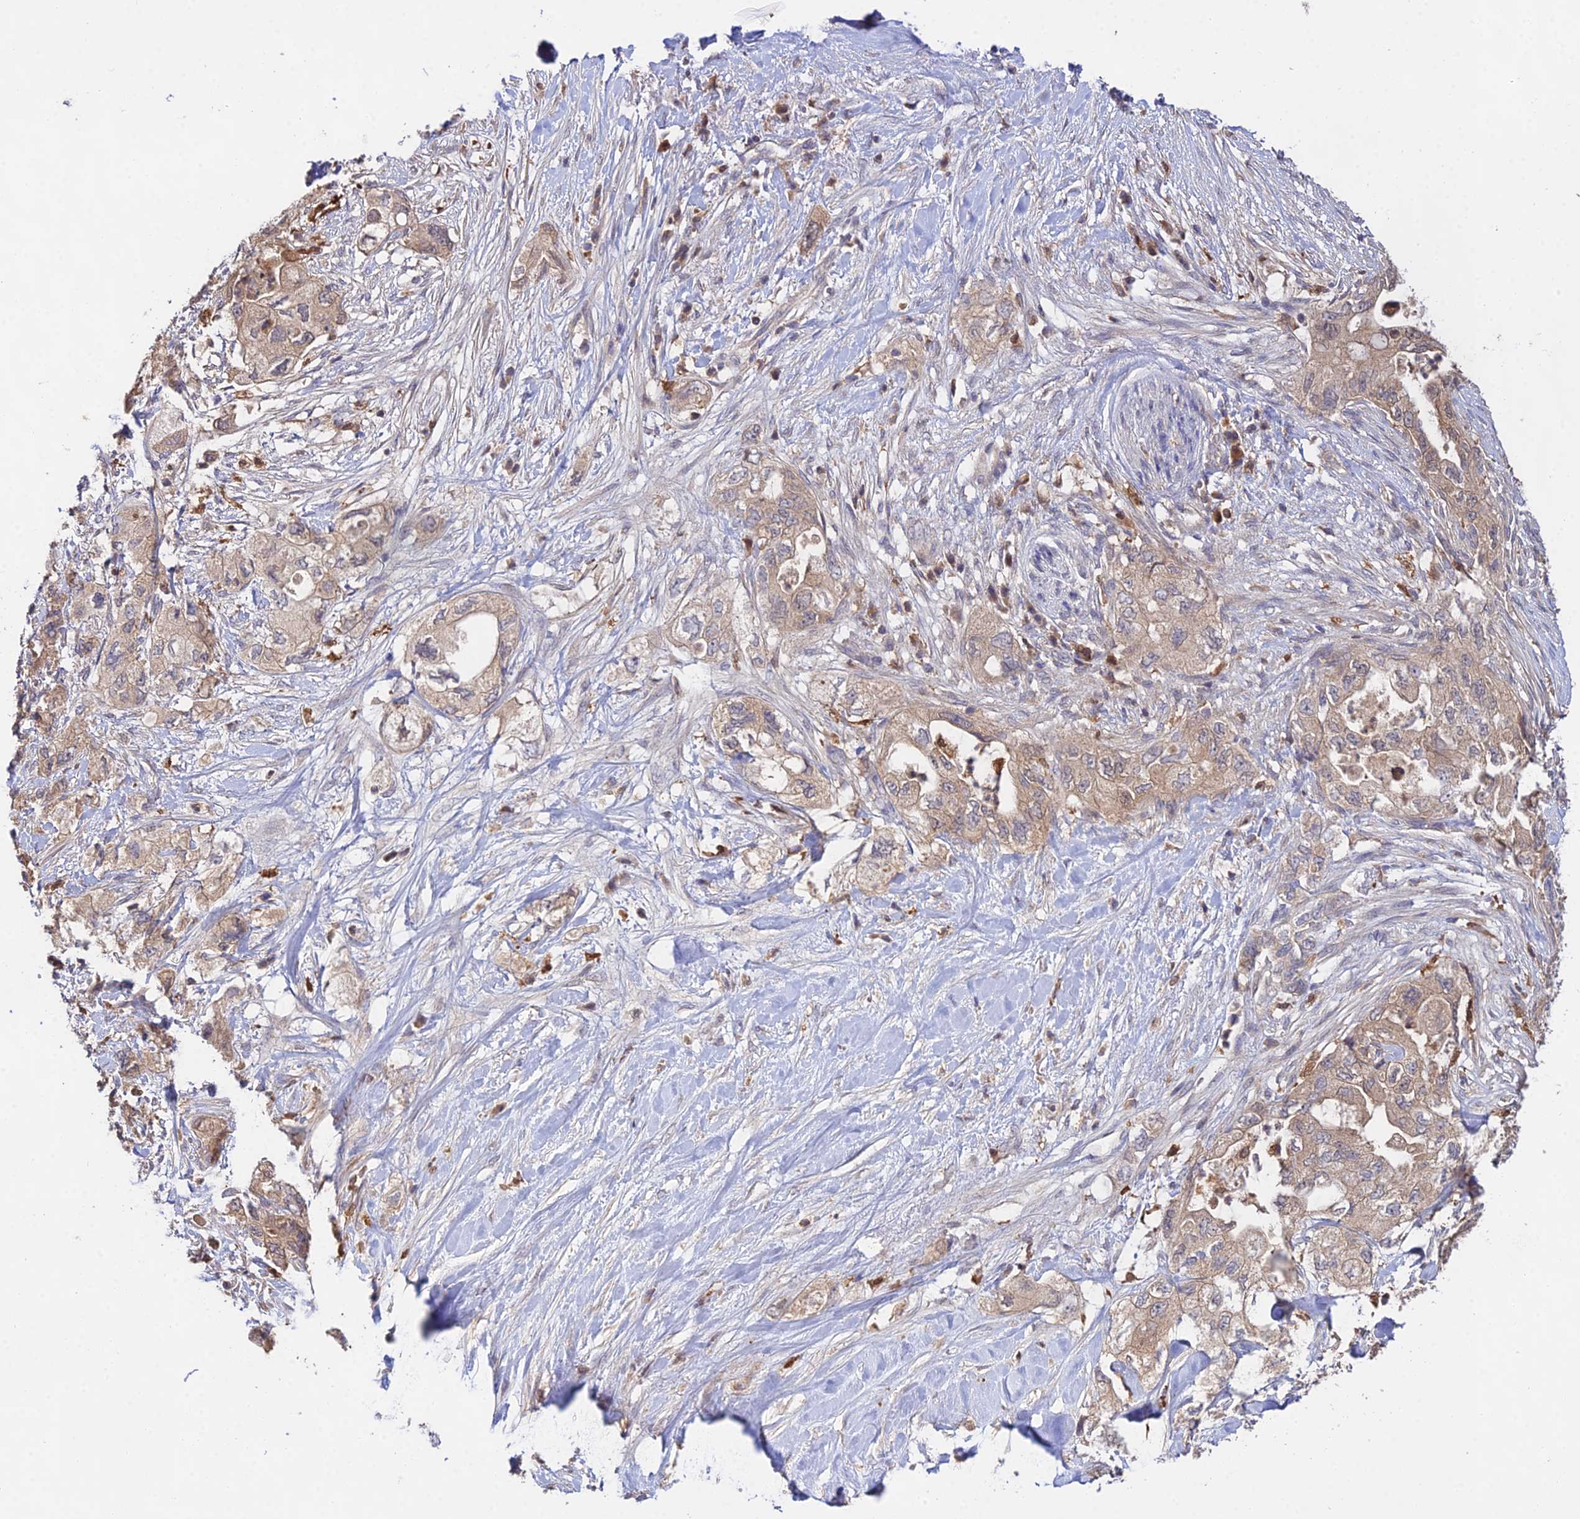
{"staining": {"intensity": "moderate", "quantity": "25%-75%", "location": "cytoplasmic/membranous,nuclear"}, "tissue": "pancreatic cancer", "cell_type": "Tumor cells", "image_type": "cancer", "snomed": [{"axis": "morphology", "description": "Adenocarcinoma, NOS"}, {"axis": "topography", "description": "Pancreas"}], "caption": "Tumor cells show medium levels of moderate cytoplasmic/membranous and nuclear positivity in approximately 25%-75% of cells in pancreatic cancer (adenocarcinoma).", "gene": "FBP1", "patient": {"sex": "female", "age": 73}}